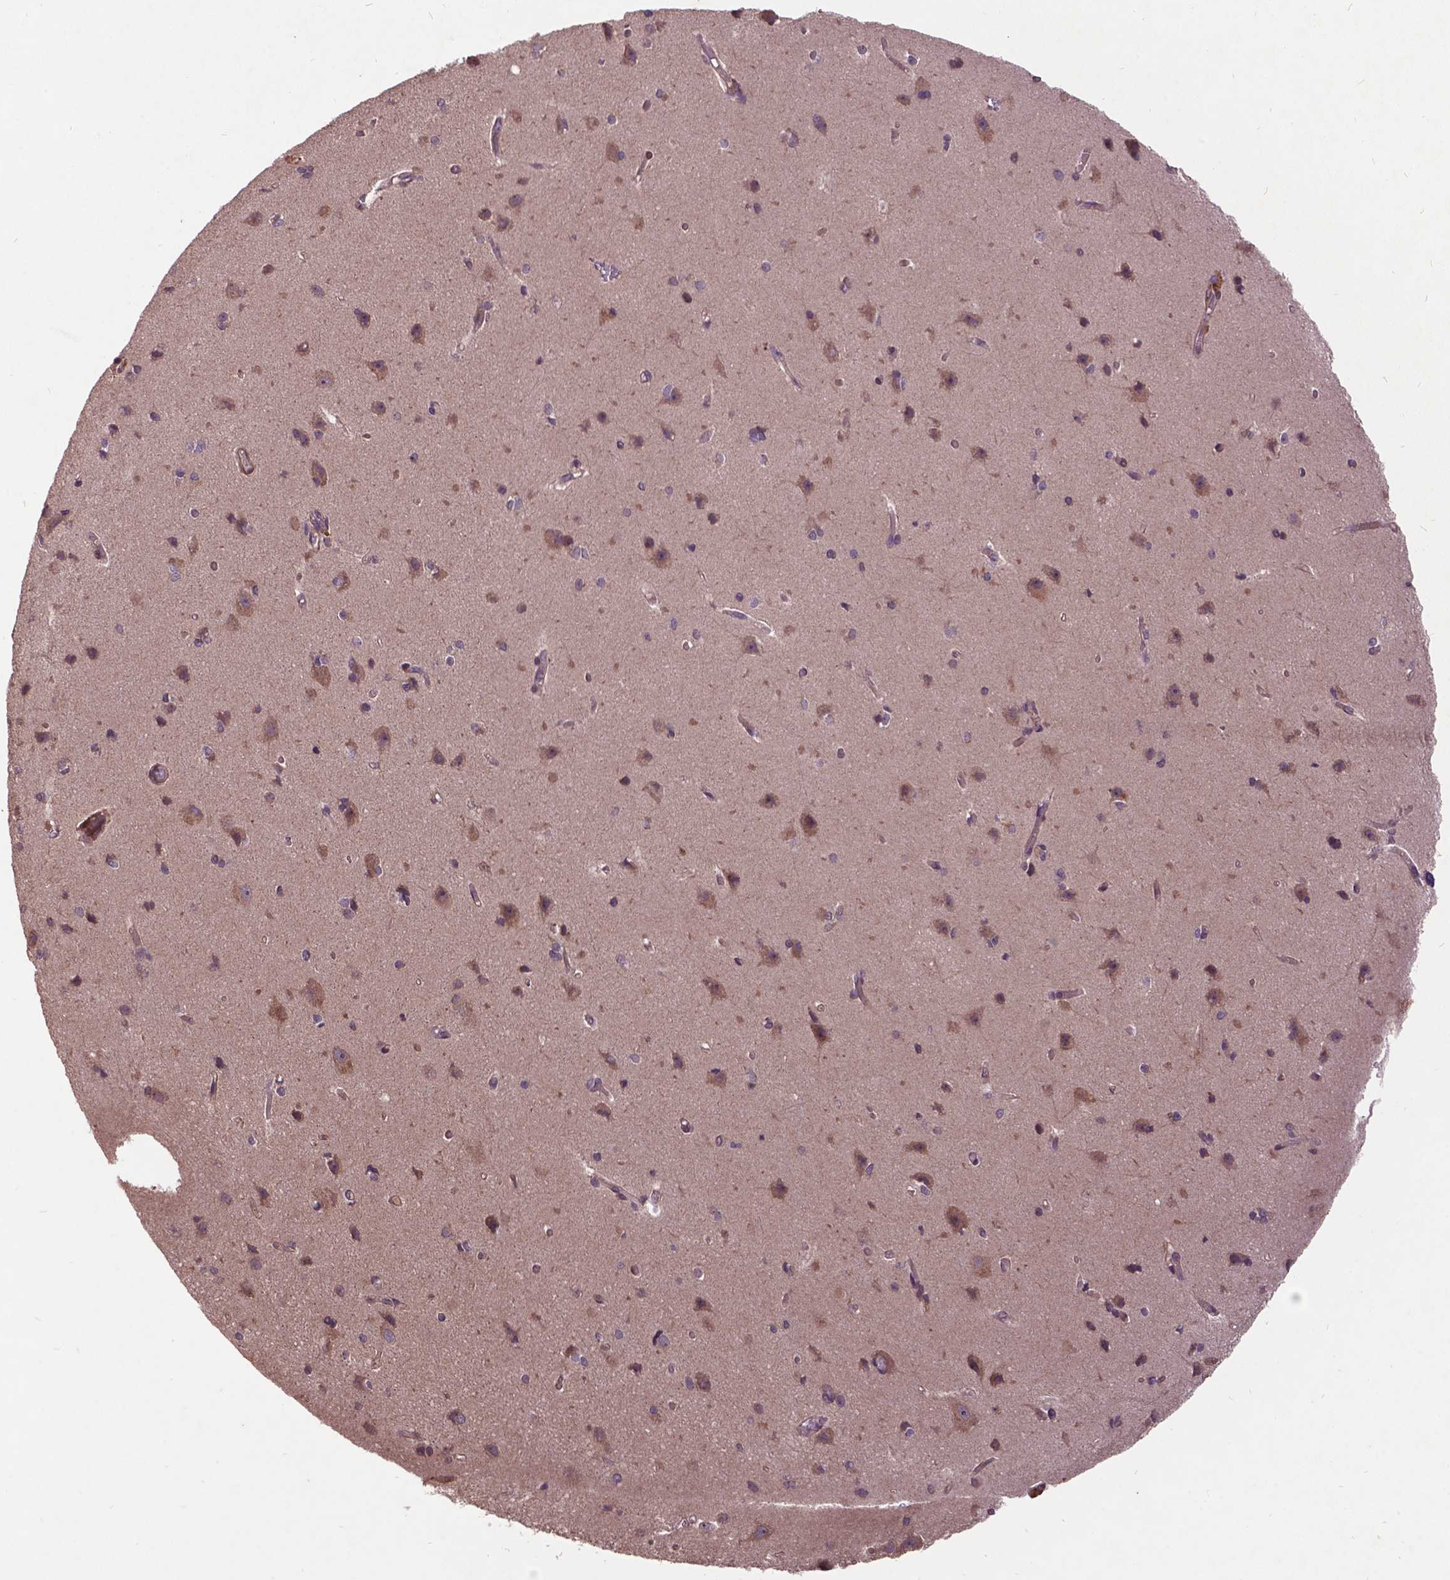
{"staining": {"intensity": "weak", "quantity": "25%-75%", "location": "cytoplasmic/membranous"}, "tissue": "cerebral cortex", "cell_type": "Endothelial cells", "image_type": "normal", "snomed": [{"axis": "morphology", "description": "Normal tissue, NOS"}, {"axis": "topography", "description": "Cerebral cortex"}], "caption": "IHC image of unremarkable human cerebral cortex stained for a protein (brown), which exhibits low levels of weak cytoplasmic/membranous positivity in approximately 25%-75% of endothelial cells.", "gene": "AP1S3", "patient": {"sex": "male", "age": 37}}